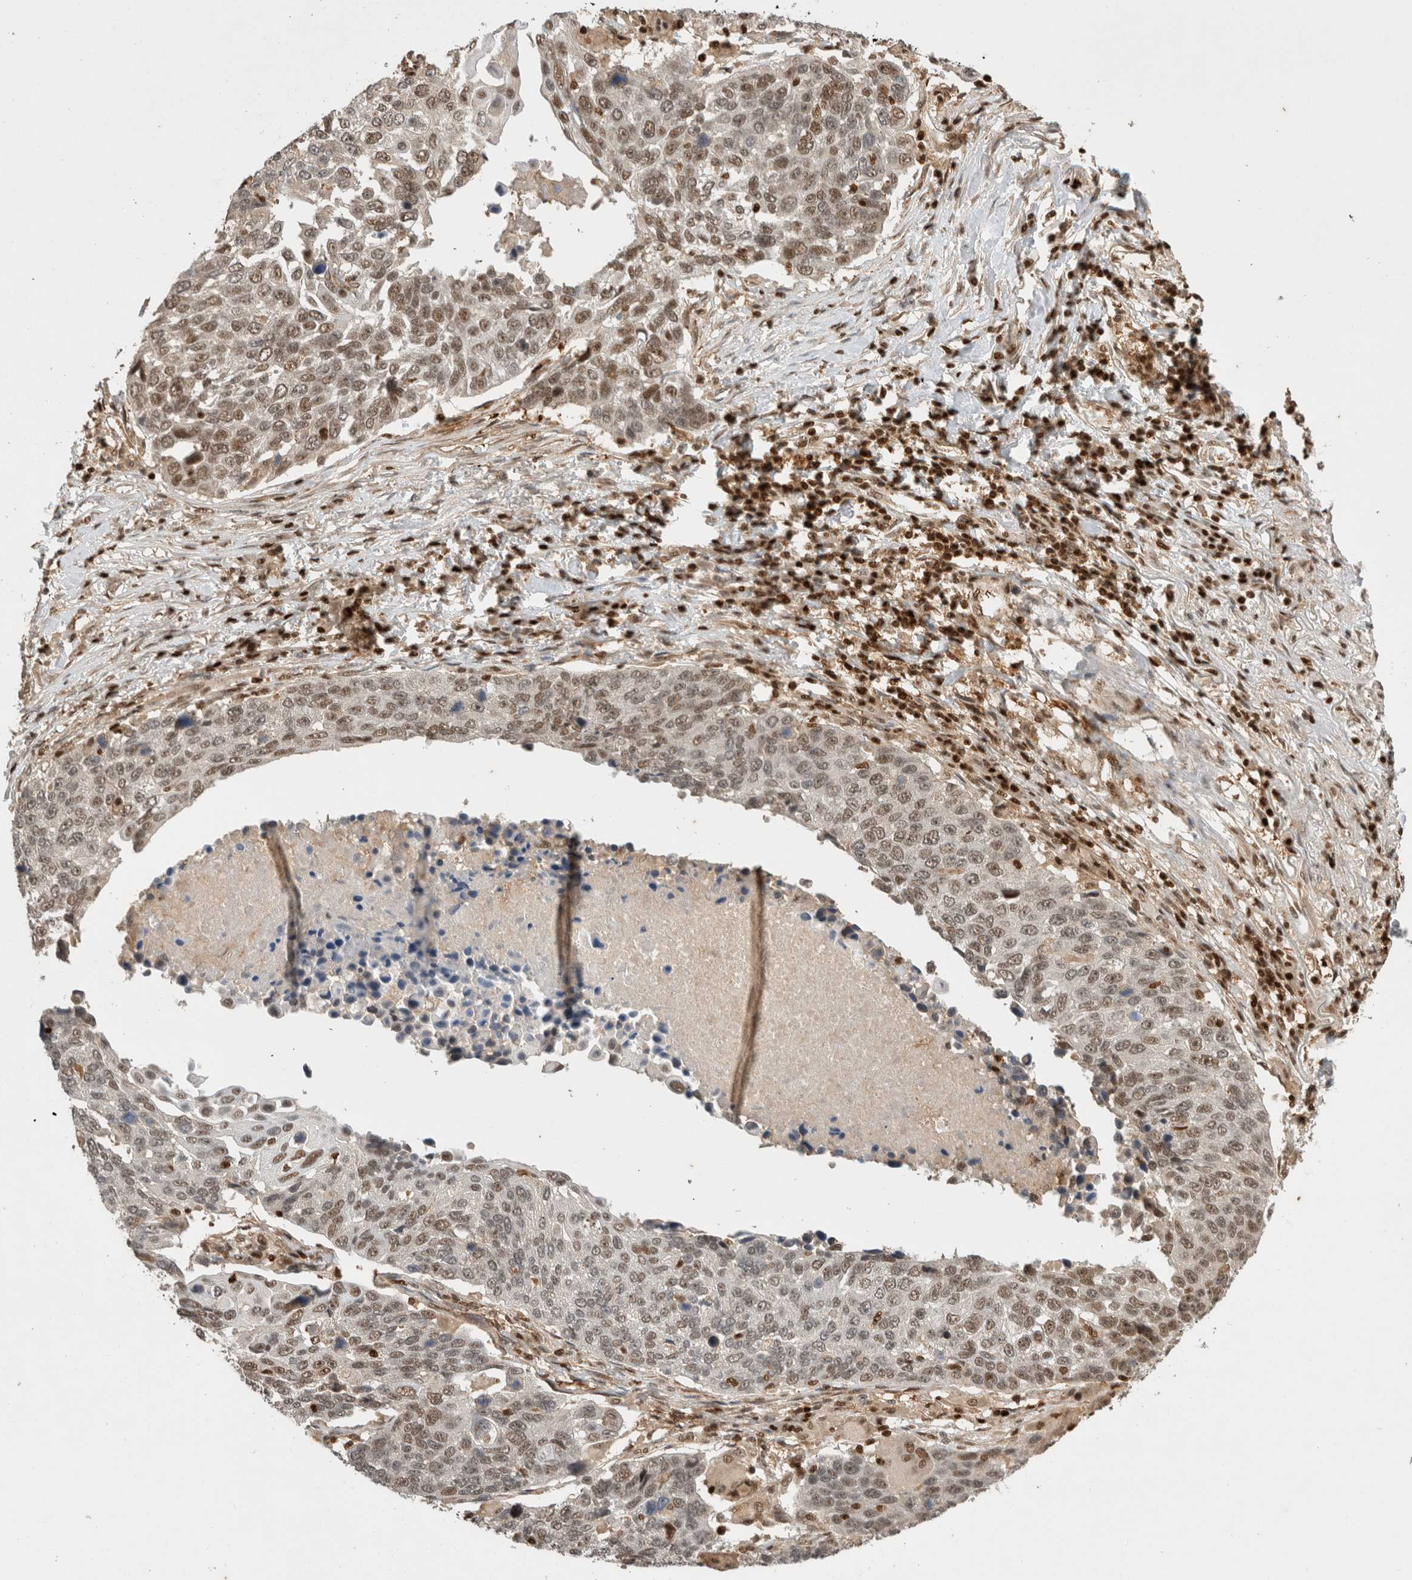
{"staining": {"intensity": "moderate", "quantity": ">75%", "location": "nuclear"}, "tissue": "lung cancer", "cell_type": "Tumor cells", "image_type": "cancer", "snomed": [{"axis": "morphology", "description": "Squamous cell carcinoma, NOS"}, {"axis": "topography", "description": "Lung"}], "caption": "Lung cancer stained with DAB immunohistochemistry reveals medium levels of moderate nuclear positivity in about >75% of tumor cells. (DAB IHC, brown staining for protein, blue staining for nuclei).", "gene": "SNRNP40", "patient": {"sex": "male", "age": 66}}